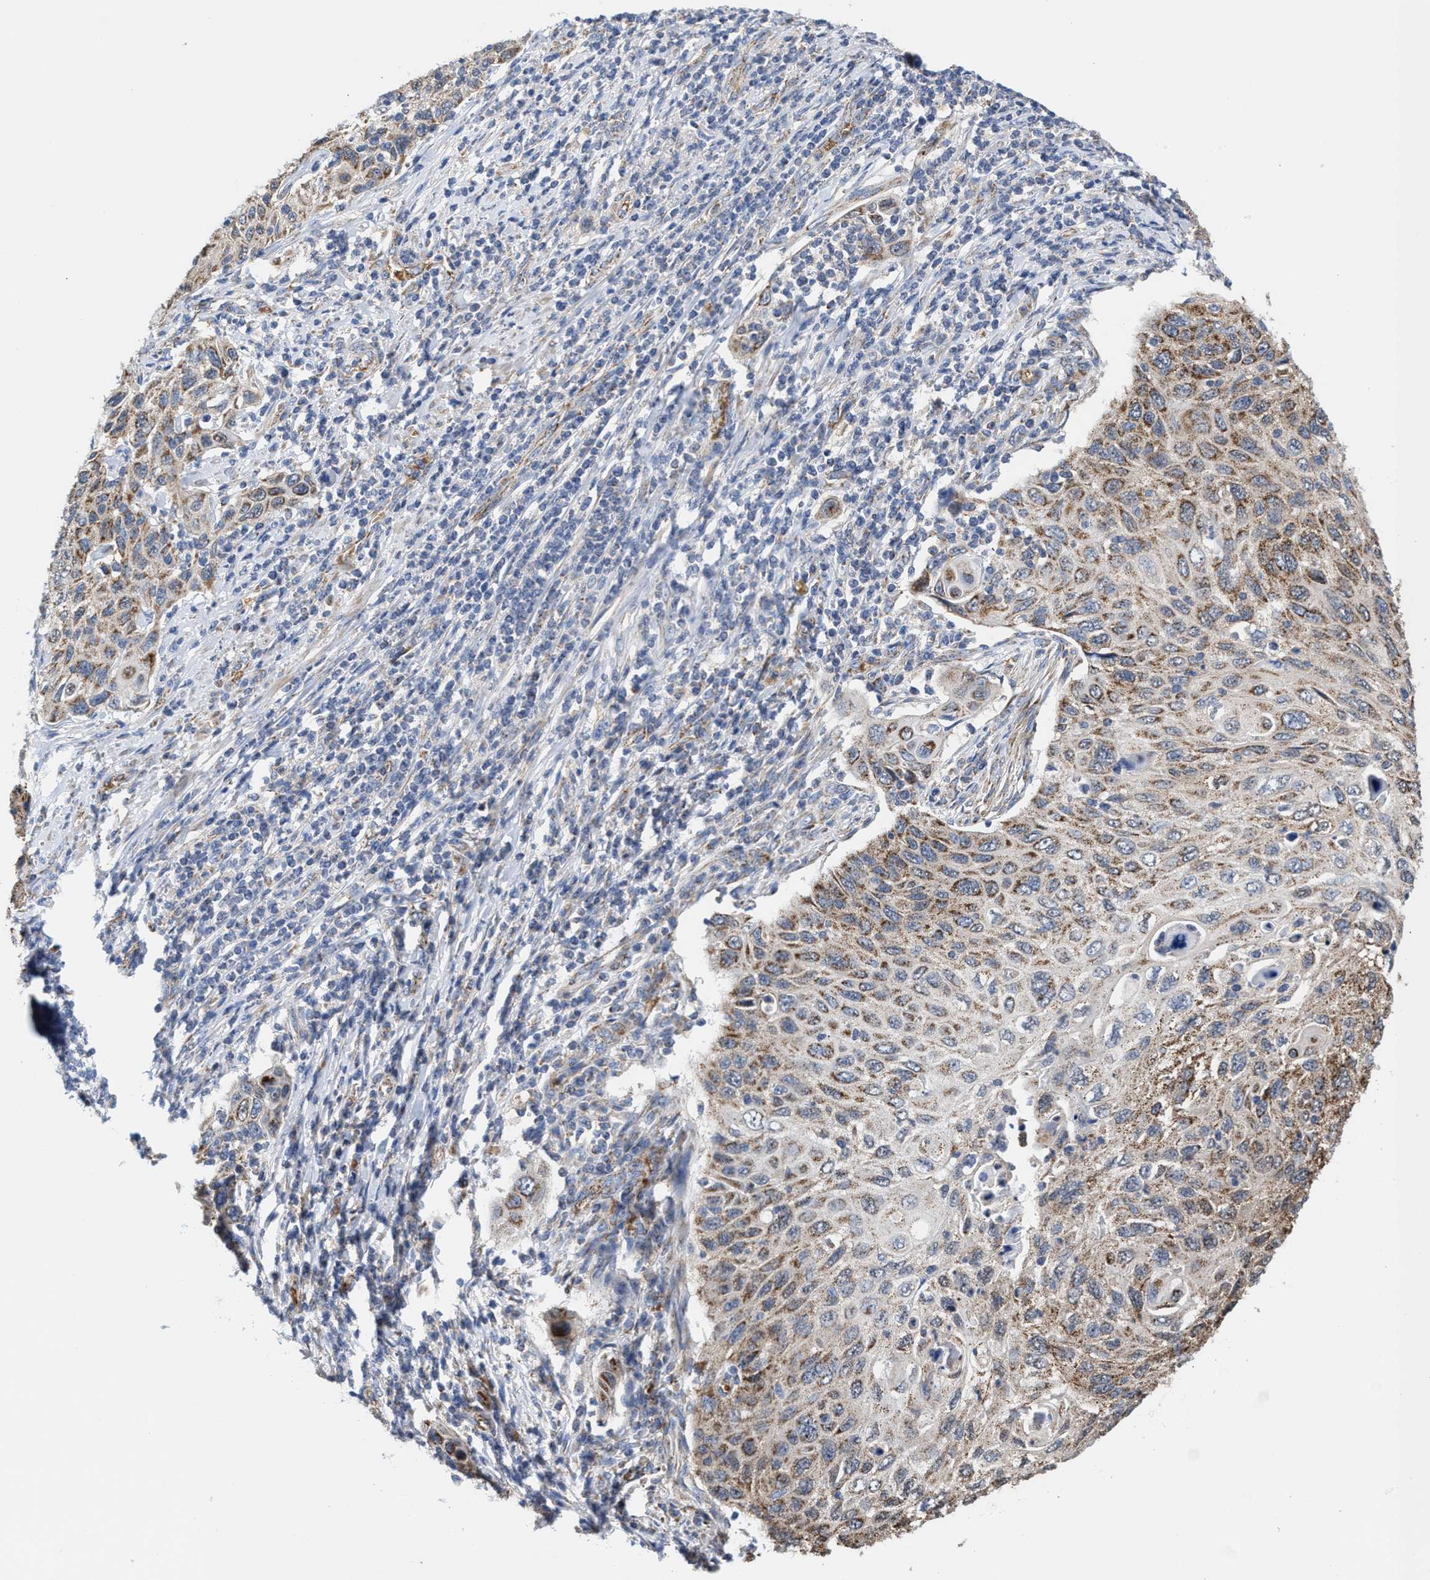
{"staining": {"intensity": "moderate", "quantity": ">75%", "location": "cytoplasmic/membranous"}, "tissue": "cervical cancer", "cell_type": "Tumor cells", "image_type": "cancer", "snomed": [{"axis": "morphology", "description": "Squamous cell carcinoma, NOS"}, {"axis": "topography", "description": "Cervix"}], "caption": "Protein expression analysis of cervical cancer (squamous cell carcinoma) reveals moderate cytoplasmic/membranous staining in approximately >75% of tumor cells.", "gene": "MECR", "patient": {"sex": "female", "age": 70}}